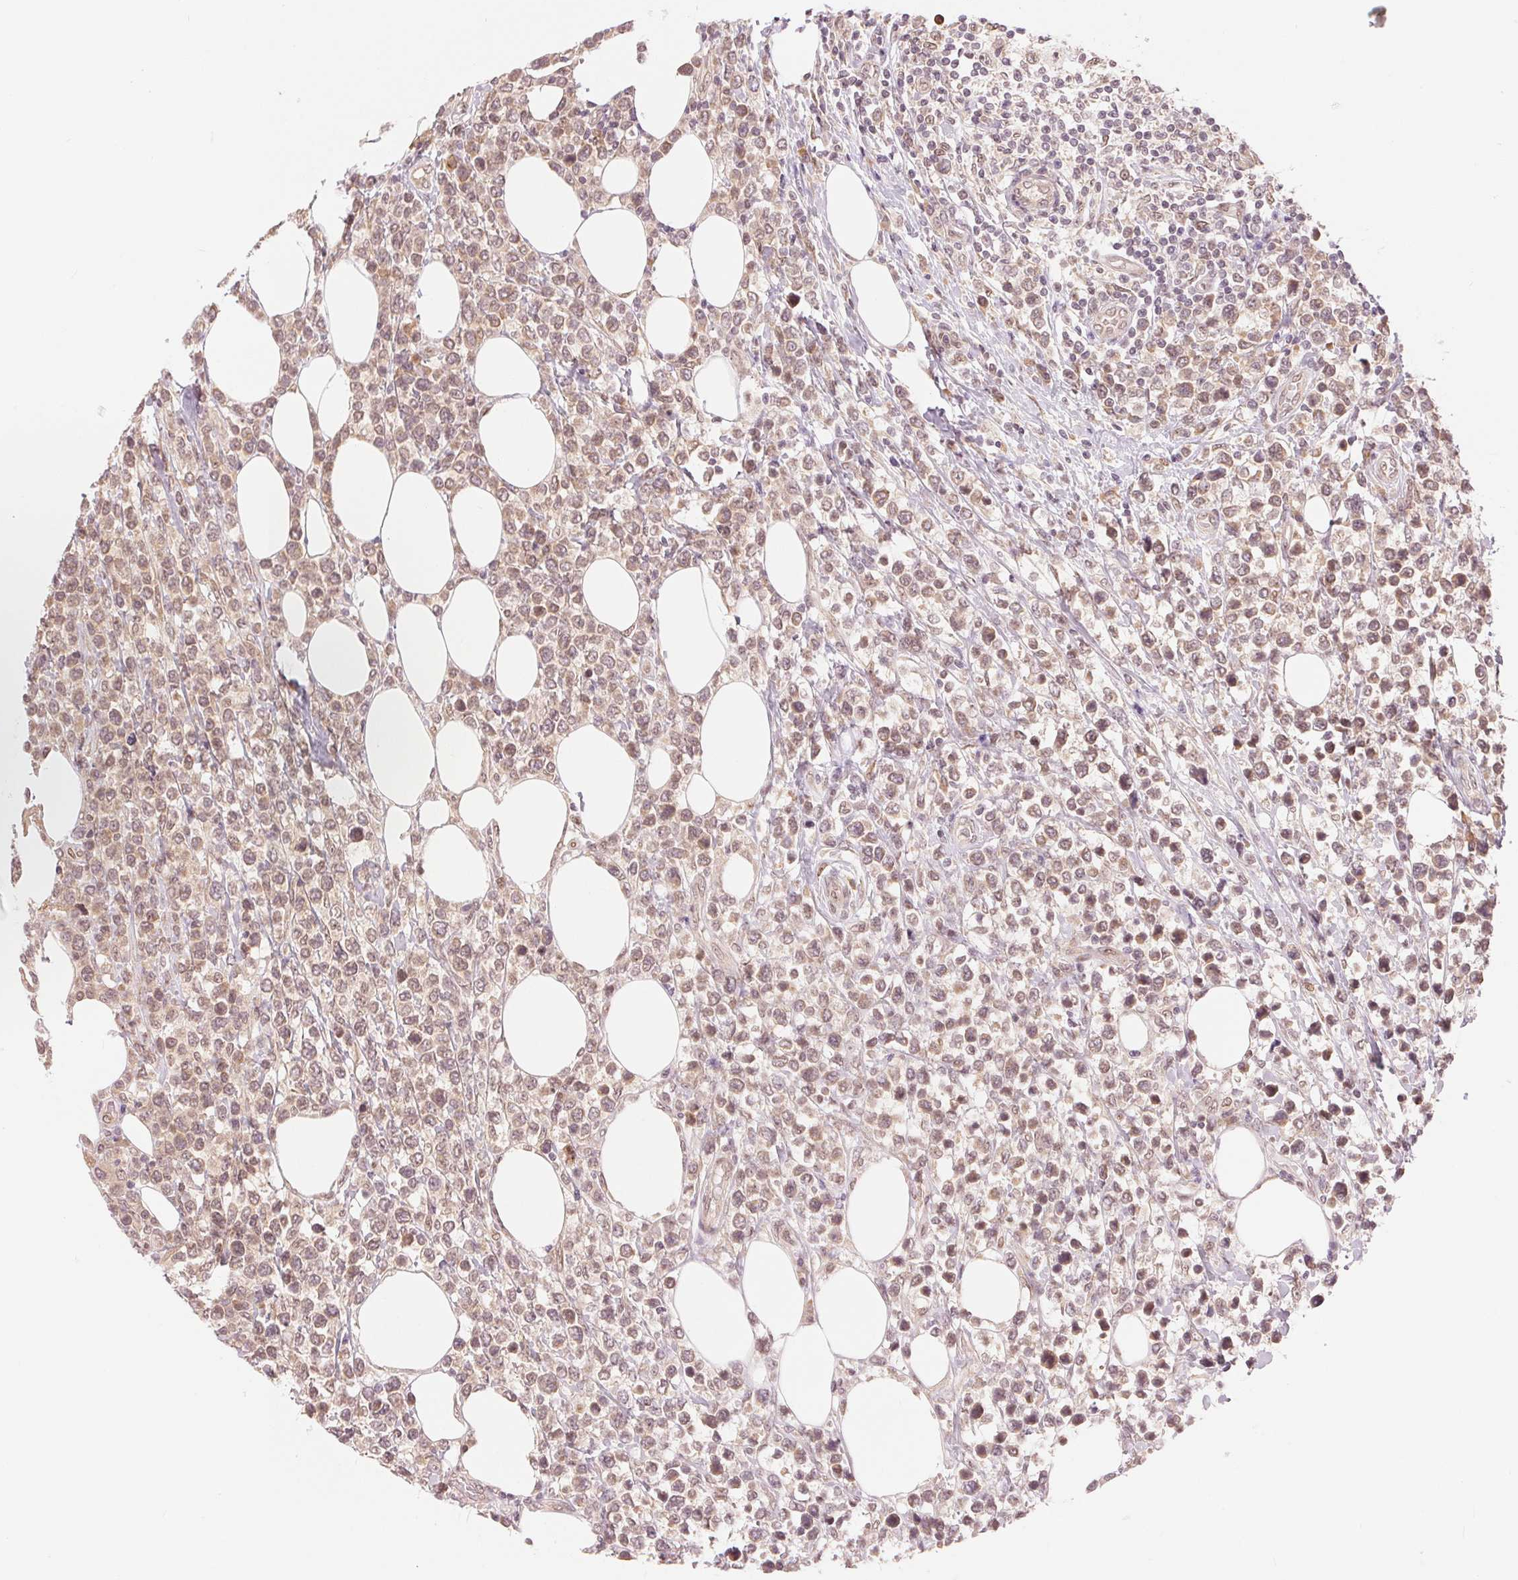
{"staining": {"intensity": "moderate", "quantity": ">75%", "location": "nuclear"}, "tissue": "lymphoma", "cell_type": "Tumor cells", "image_type": "cancer", "snomed": [{"axis": "morphology", "description": "Malignant lymphoma, non-Hodgkin's type, High grade"}, {"axis": "topography", "description": "Soft tissue"}], "caption": "IHC of human lymphoma shows medium levels of moderate nuclear staining in approximately >75% of tumor cells.", "gene": "ERI3", "patient": {"sex": "female", "age": 56}}